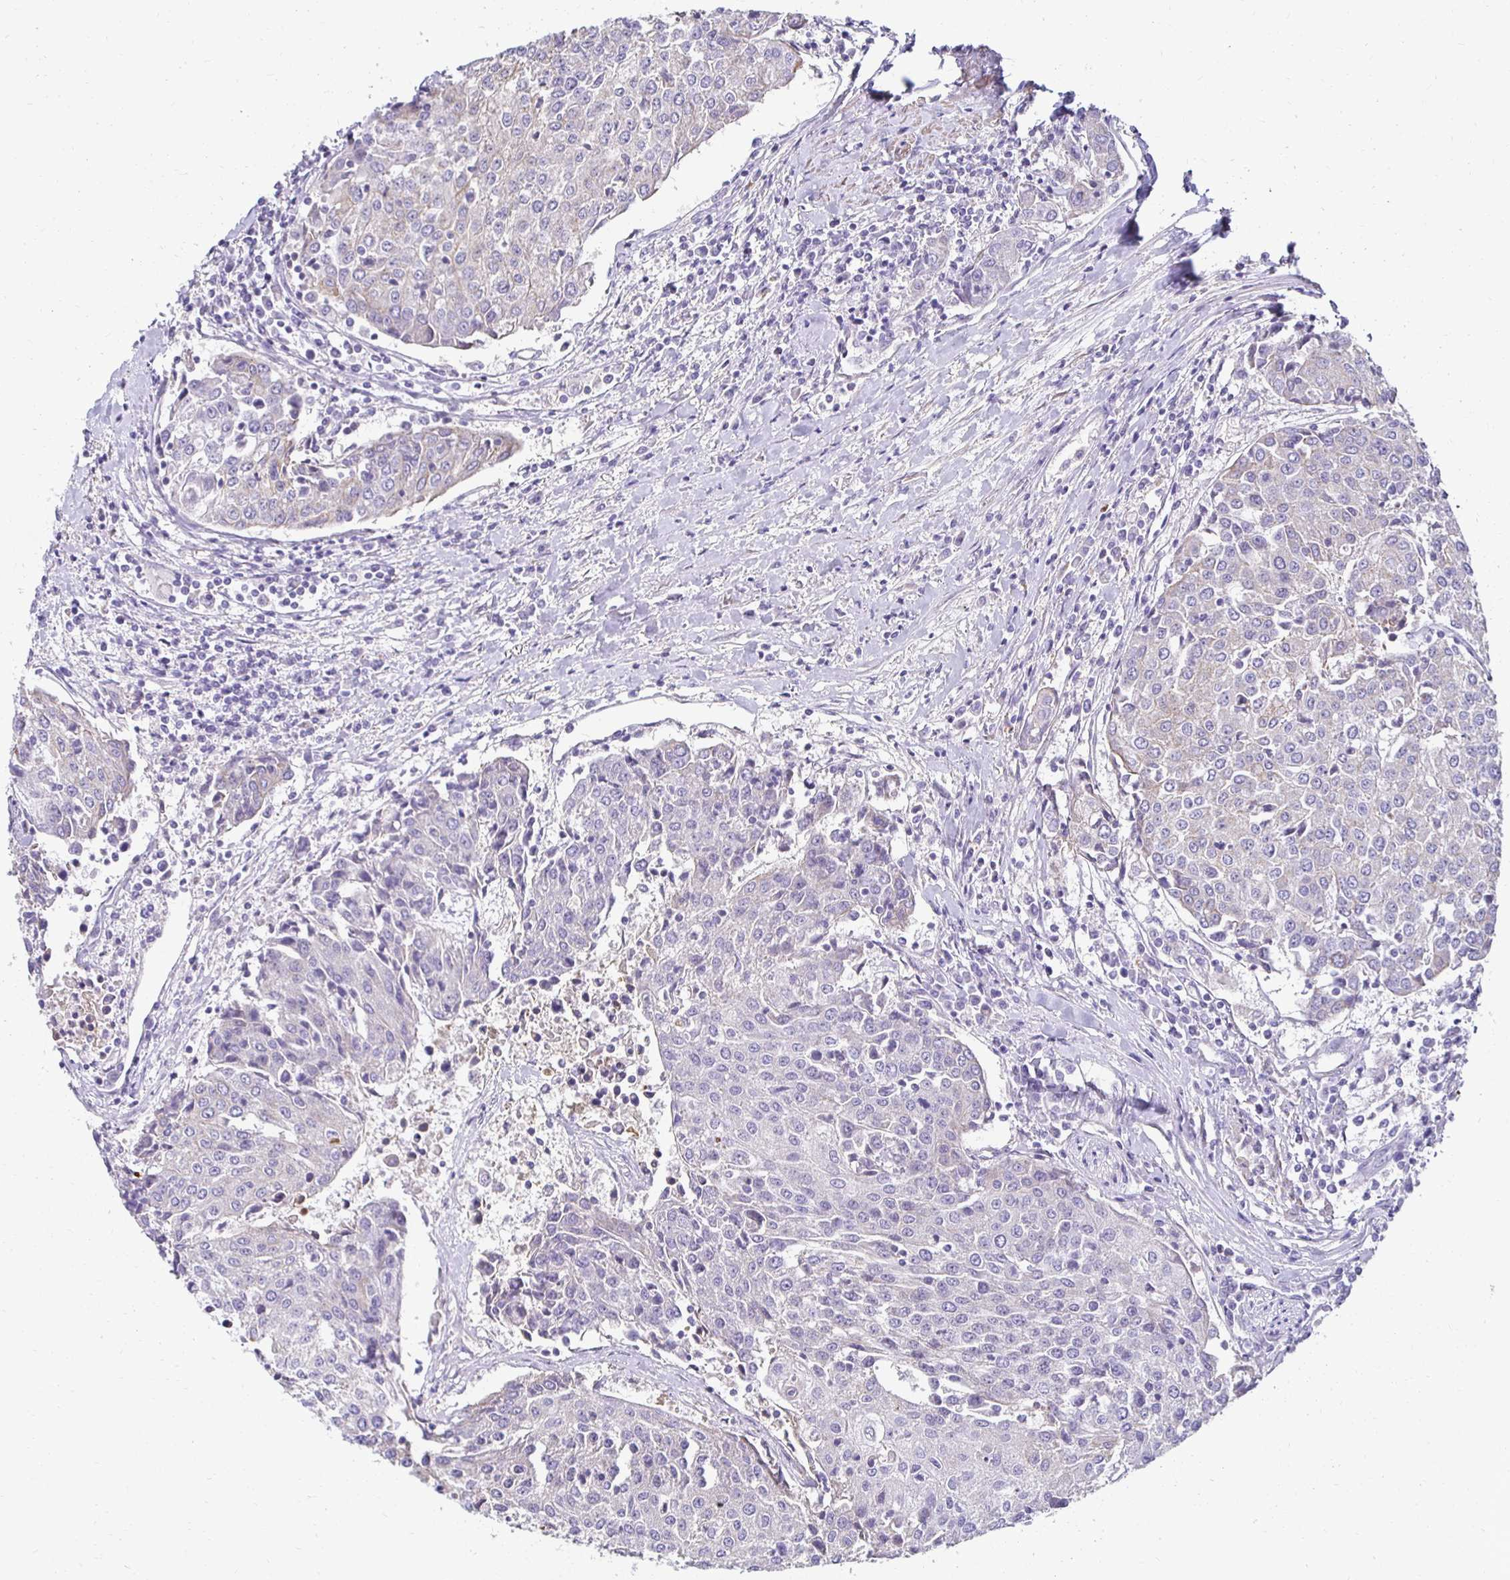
{"staining": {"intensity": "negative", "quantity": "none", "location": "none"}, "tissue": "urothelial cancer", "cell_type": "Tumor cells", "image_type": "cancer", "snomed": [{"axis": "morphology", "description": "Urothelial carcinoma, High grade"}, {"axis": "topography", "description": "Urinary bladder"}], "caption": "Protein analysis of urothelial cancer exhibits no significant staining in tumor cells.", "gene": "AKAP6", "patient": {"sex": "female", "age": 85}}